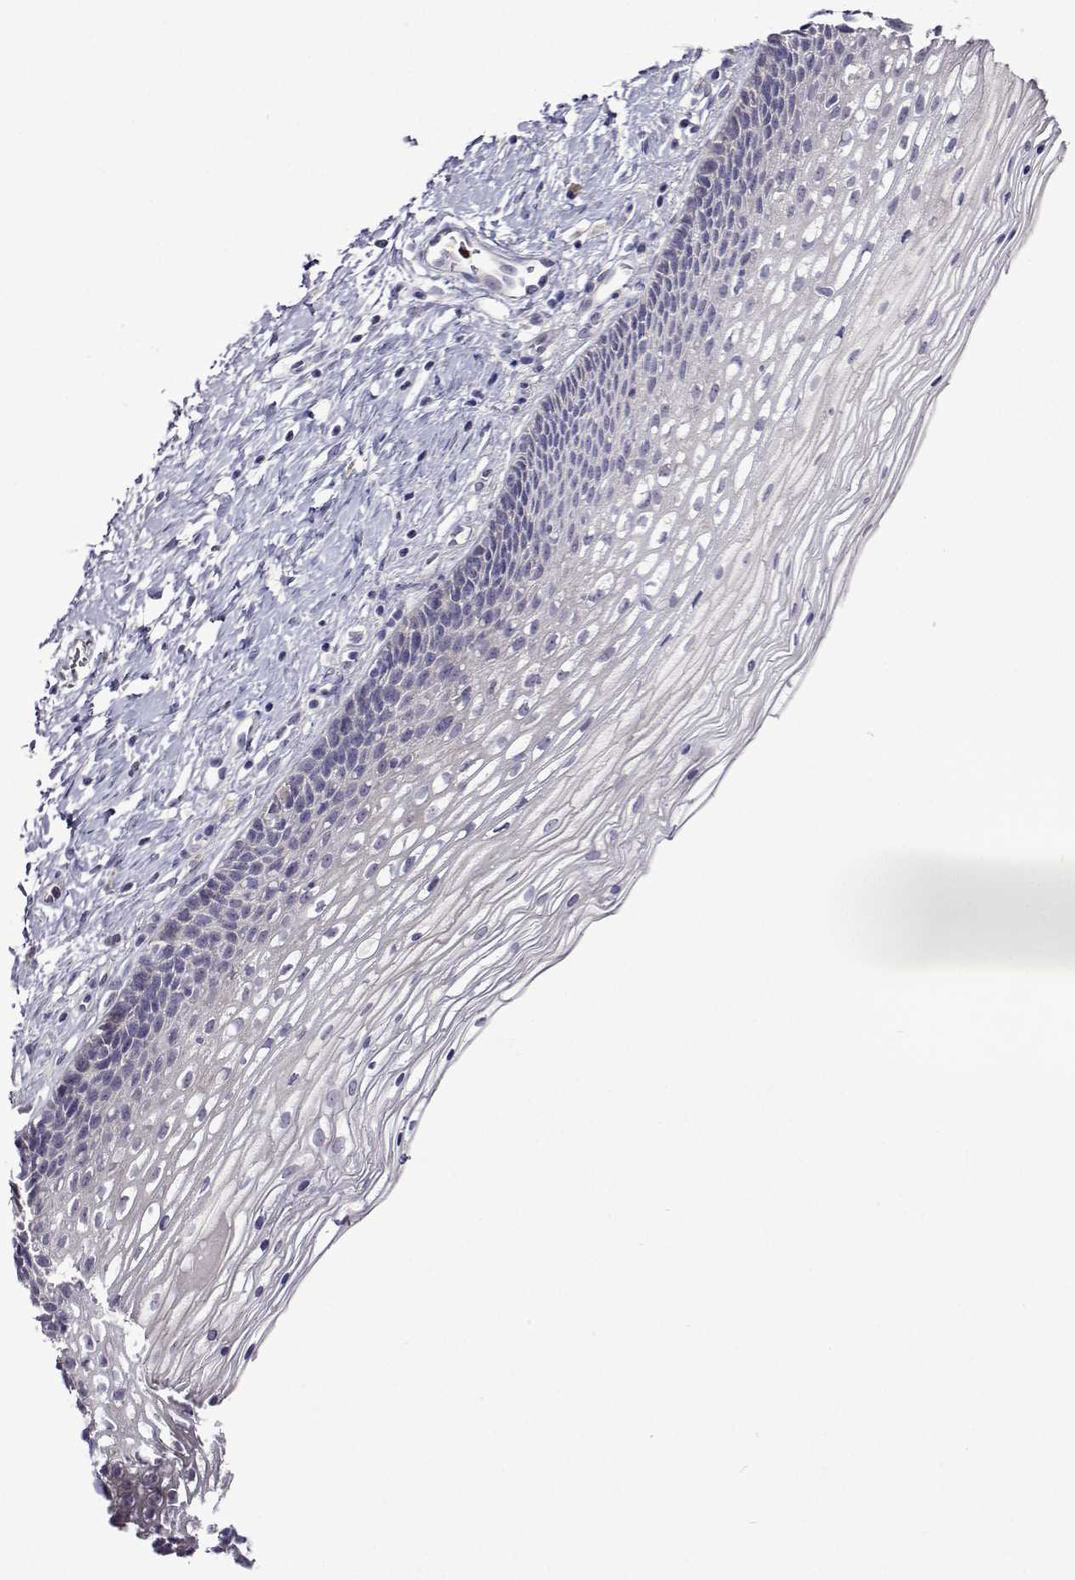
{"staining": {"intensity": "negative", "quantity": "none", "location": "none"}, "tissue": "cervix", "cell_type": "Glandular cells", "image_type": "normal", "snomed": [{"axis": "morphology", "description": "Normal tissue, NOS"}, {"axis": "topography", "description": "Cervix"}], "caption": "High power microscopy photomicrograph of an immunohistochemistry histopathology image of normal cervix, revealing no significant expression in glandular cells.", "gene": "SULT2A1", "patient": {"sex": "female", "age": 34}}